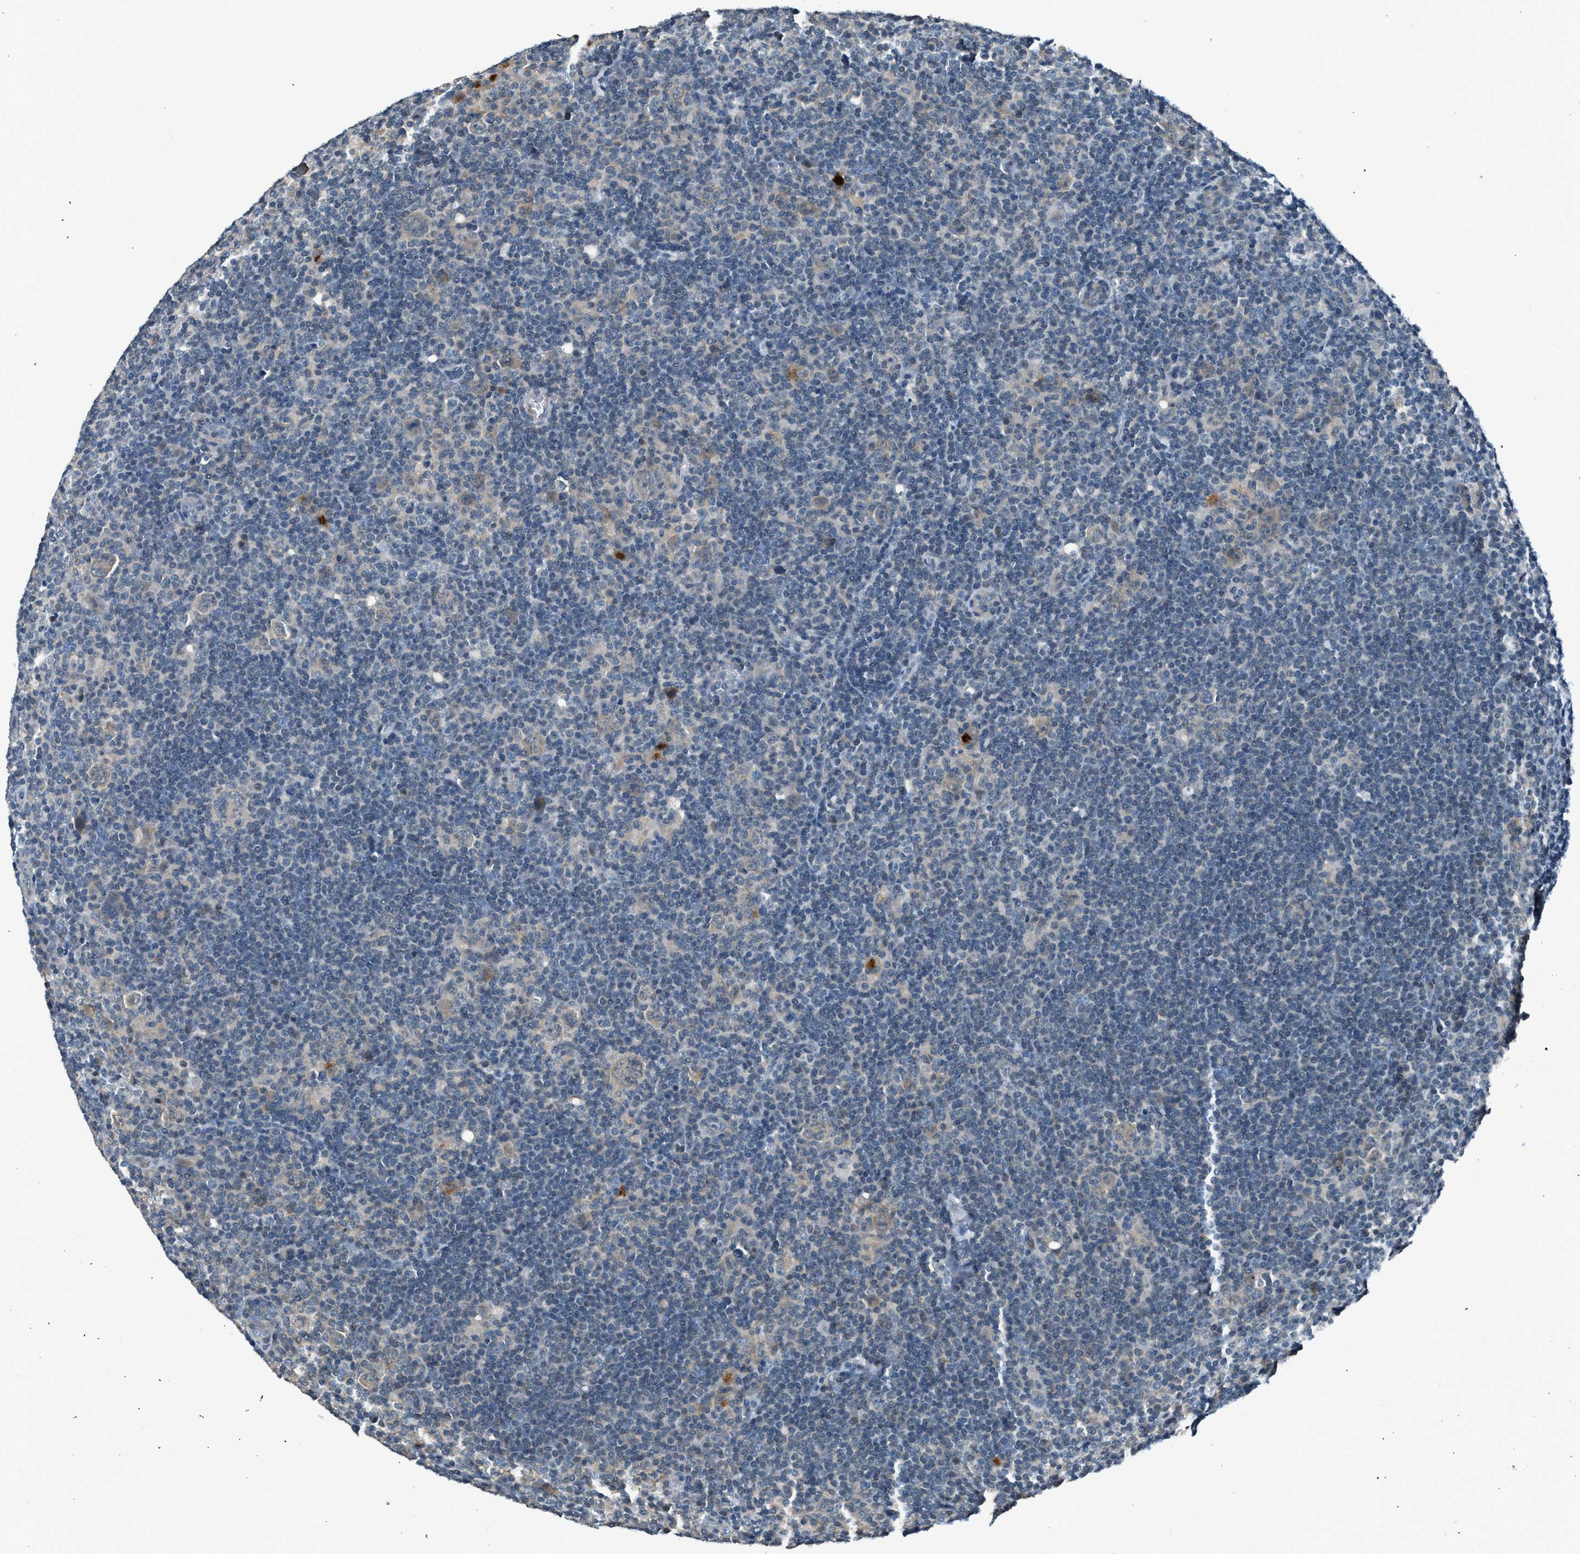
{"staining": {"intensity": "weak", "quantity": "25%-75%", "location": "cytoplasmic/membranous"}, "tissue": "lymphoma", "cell_type": "Tumor cells", "image_type": "cancer", "snomed": [{"axis": "morphology", "description": "Hodgkin's disease, NOS"}, {"axis": "topography", "description": "Lymph node"}], "caption": "Hodgkin's disease tissue reveals weak cytoplasmic/membranous expression in approximately 25%-75% of tumor cells", "gene": "LMLN", "patient": {"sex": "female", "age": 57}}